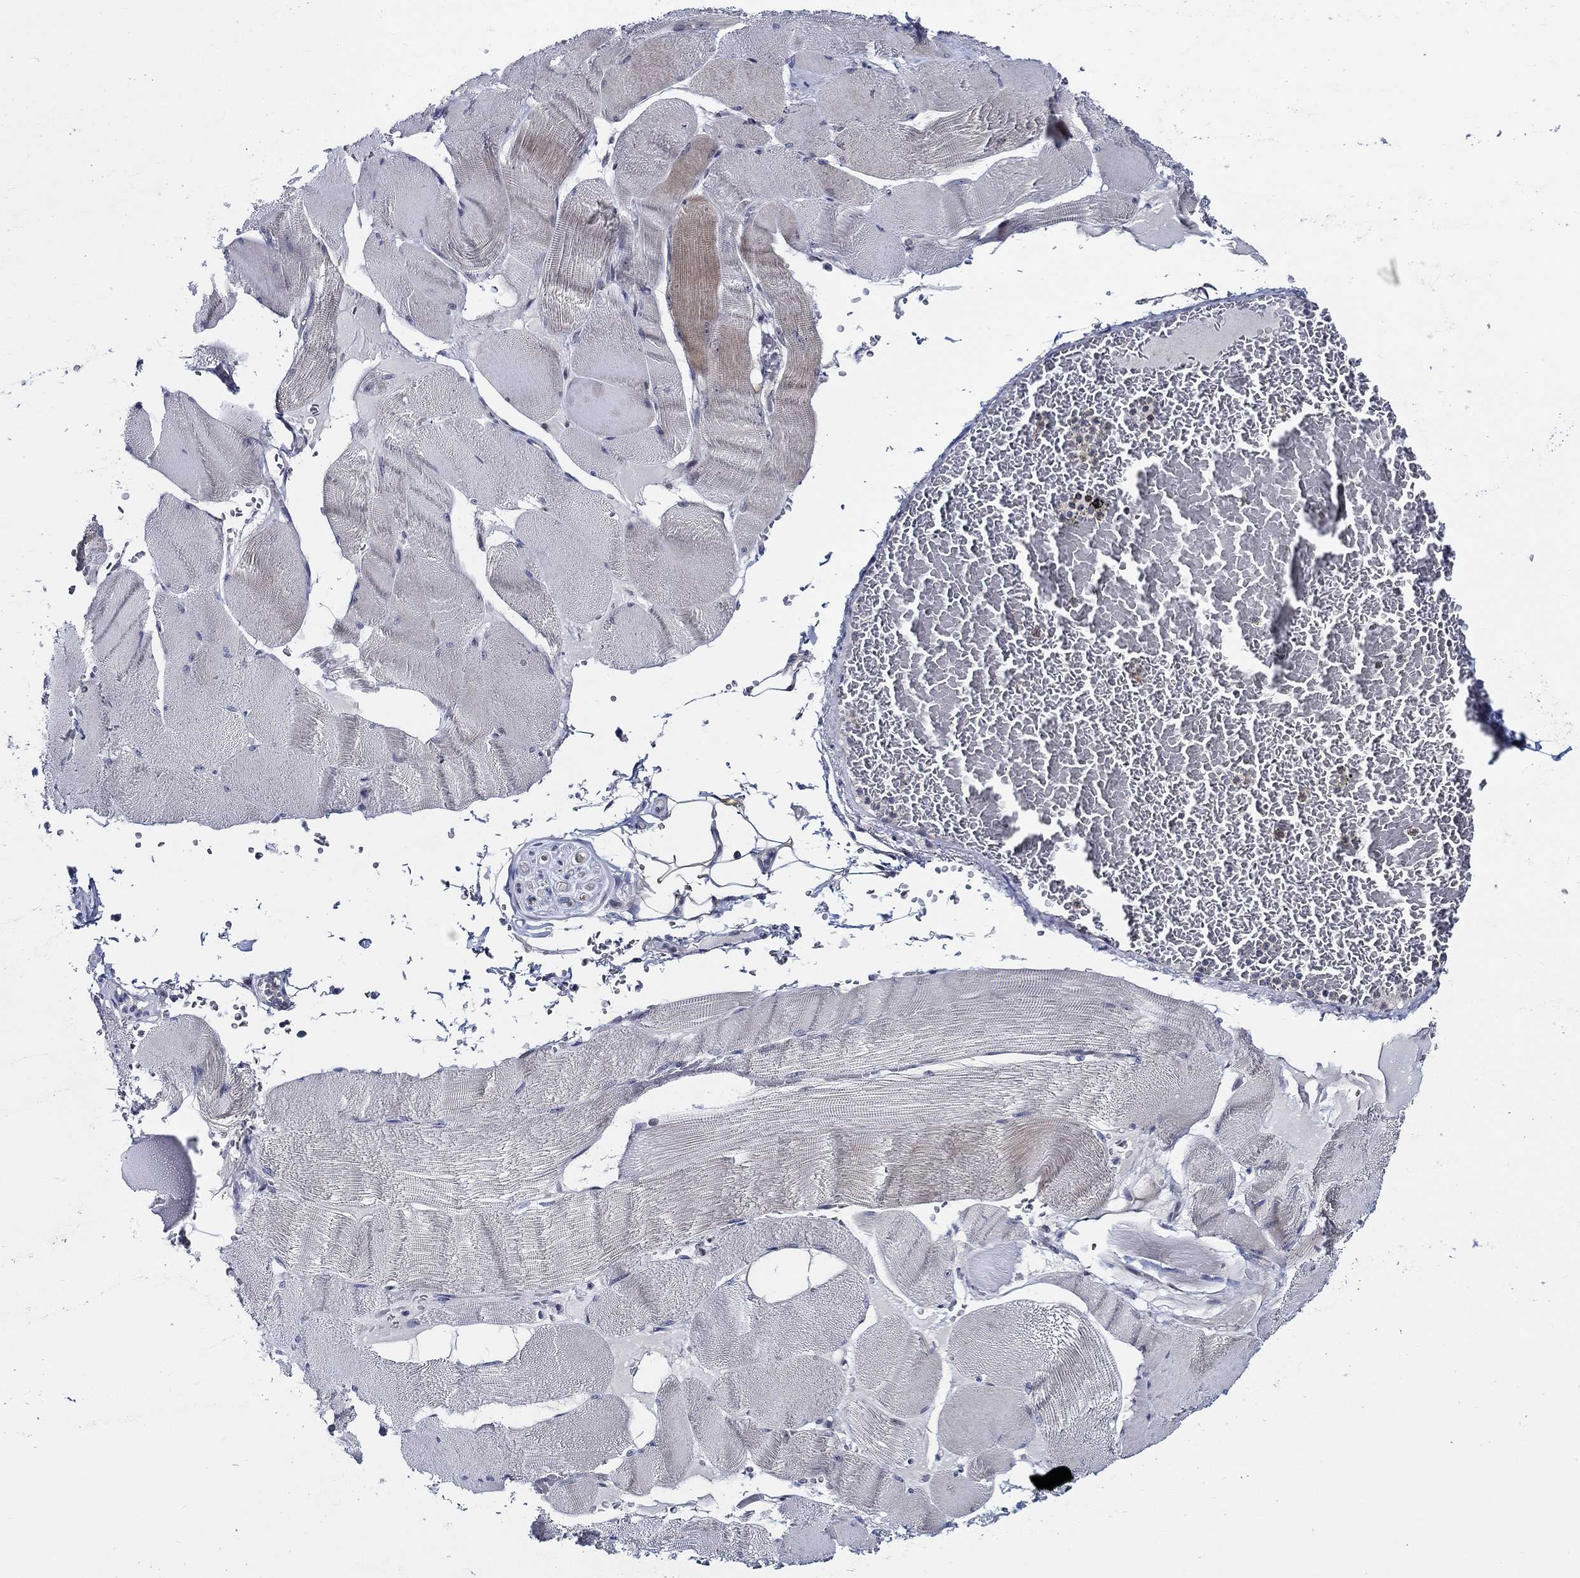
{"staining": {"intensity": "negative", "quantity": "none", "location": "none"}, "tissue": "skeletal muscle", "cell_type": "Myocytes", "image_type": "normal", "snomed": [{"axis": "morphology", "description": "Normal tissue, NOS"}, {"axis": "topography", "description": "Skeletal muscle"}], "caption": "High power microscopy micrograph of an immunohistochemistry image of benign skeletal muscle, revealing no significant staining in myocytes. (Stains: DAB immunohistochemistry (IHC) with hematoxylin counter stain, Microscopy: brightfield microscopy at high magnification).", "gene": "C8orf48", "patient": {"sex": "male", "age": 56}}